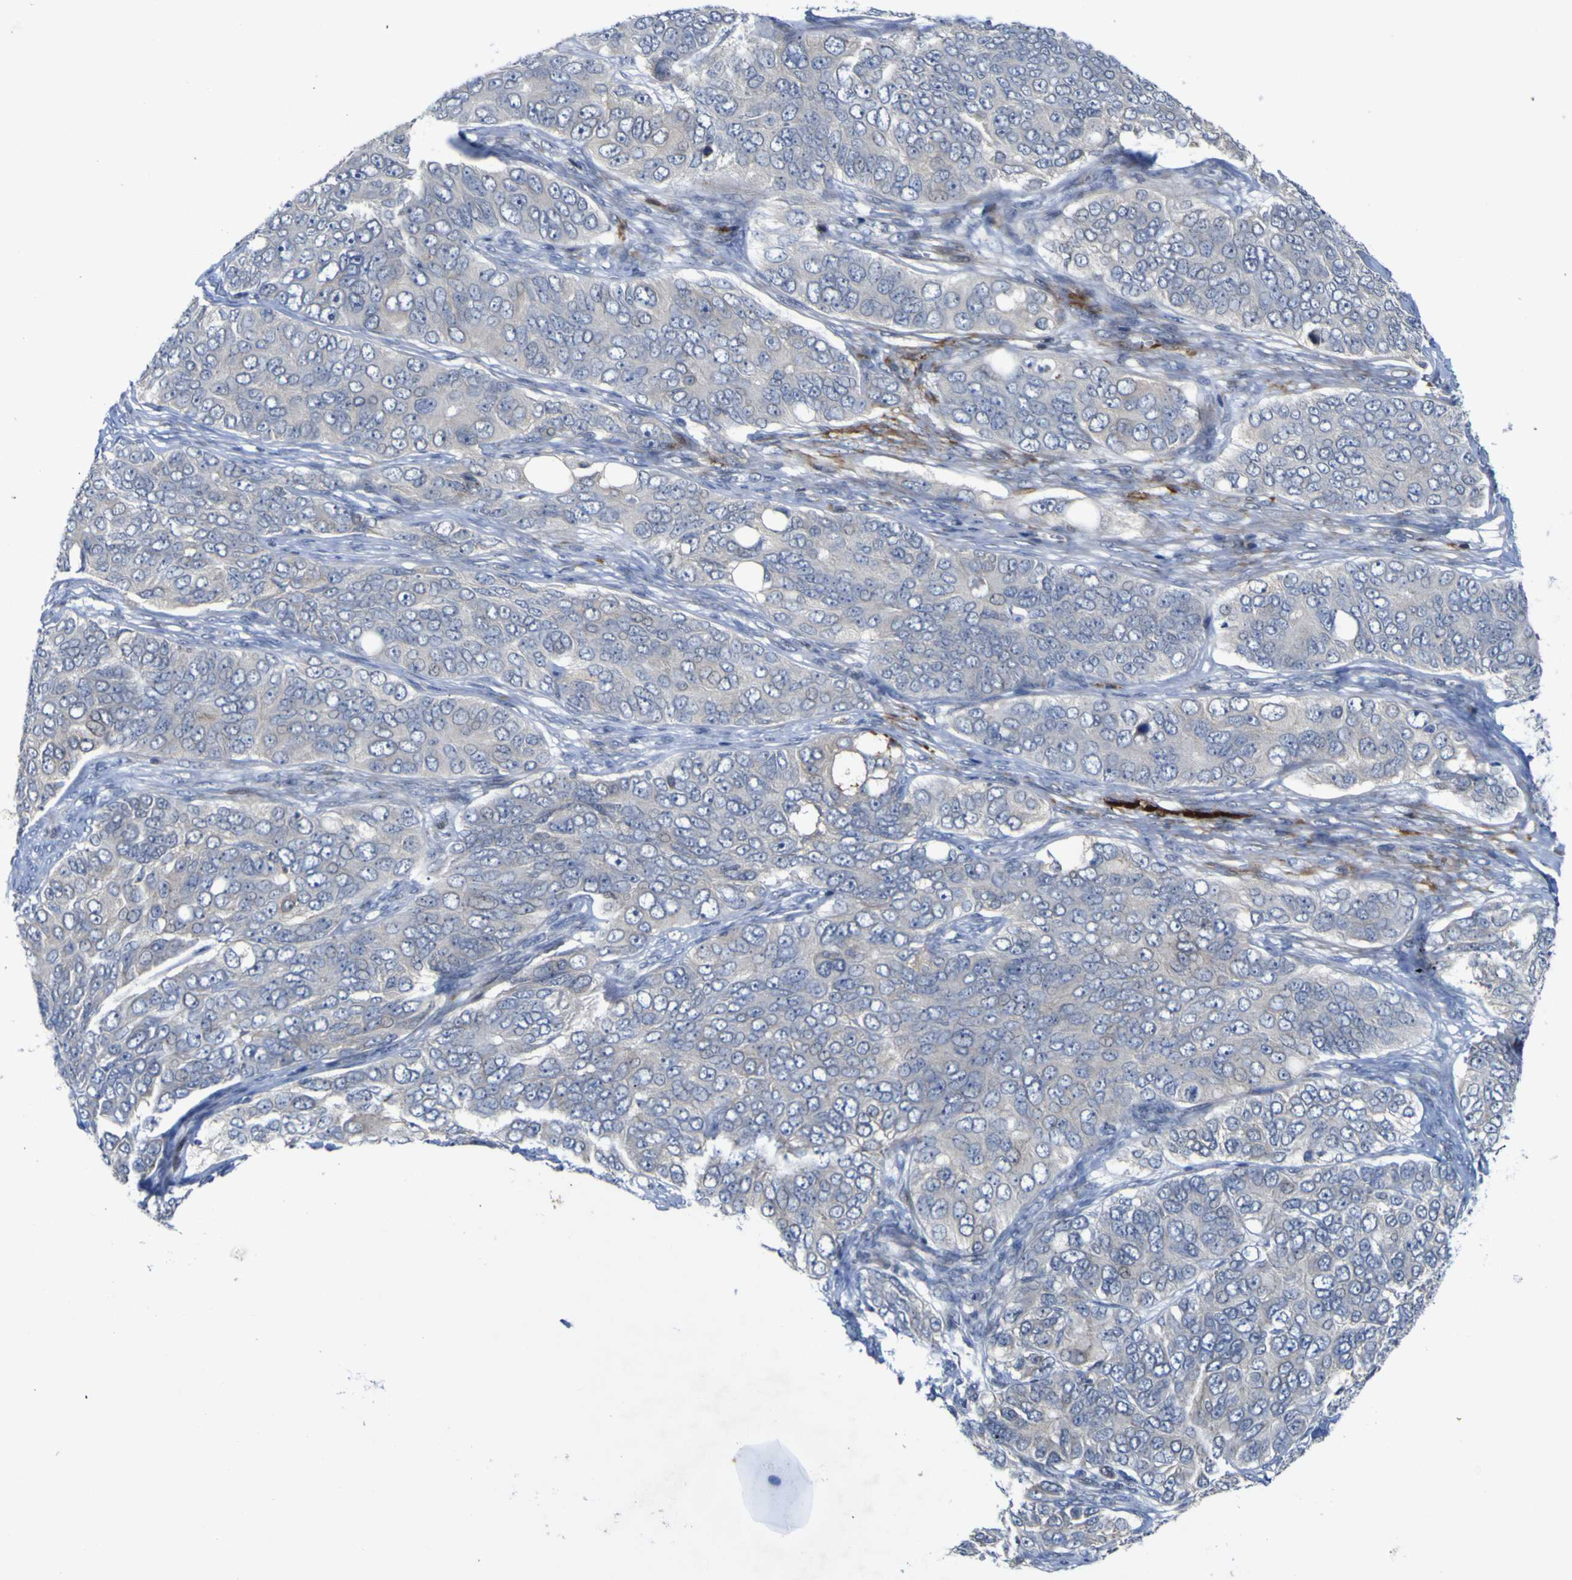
{"staining": {"intensity": "negative", "quantity": "none", "location": "none"}, "tissue": "ovarian cancer", "cell_type": "Tumor cells", "image_type": "cancer", "snomed": [{"axis": "morphology", "description": "Carcinoma, endometroid"}, {"axis": "topography", "description": "Ovary"}], "caption": "Histopathology image shows no significant protein expression in tumor cells of ovarian endometroid carcinoma.", "gene": "NAV1", "patient": {"sex": "female", "age": 51}}